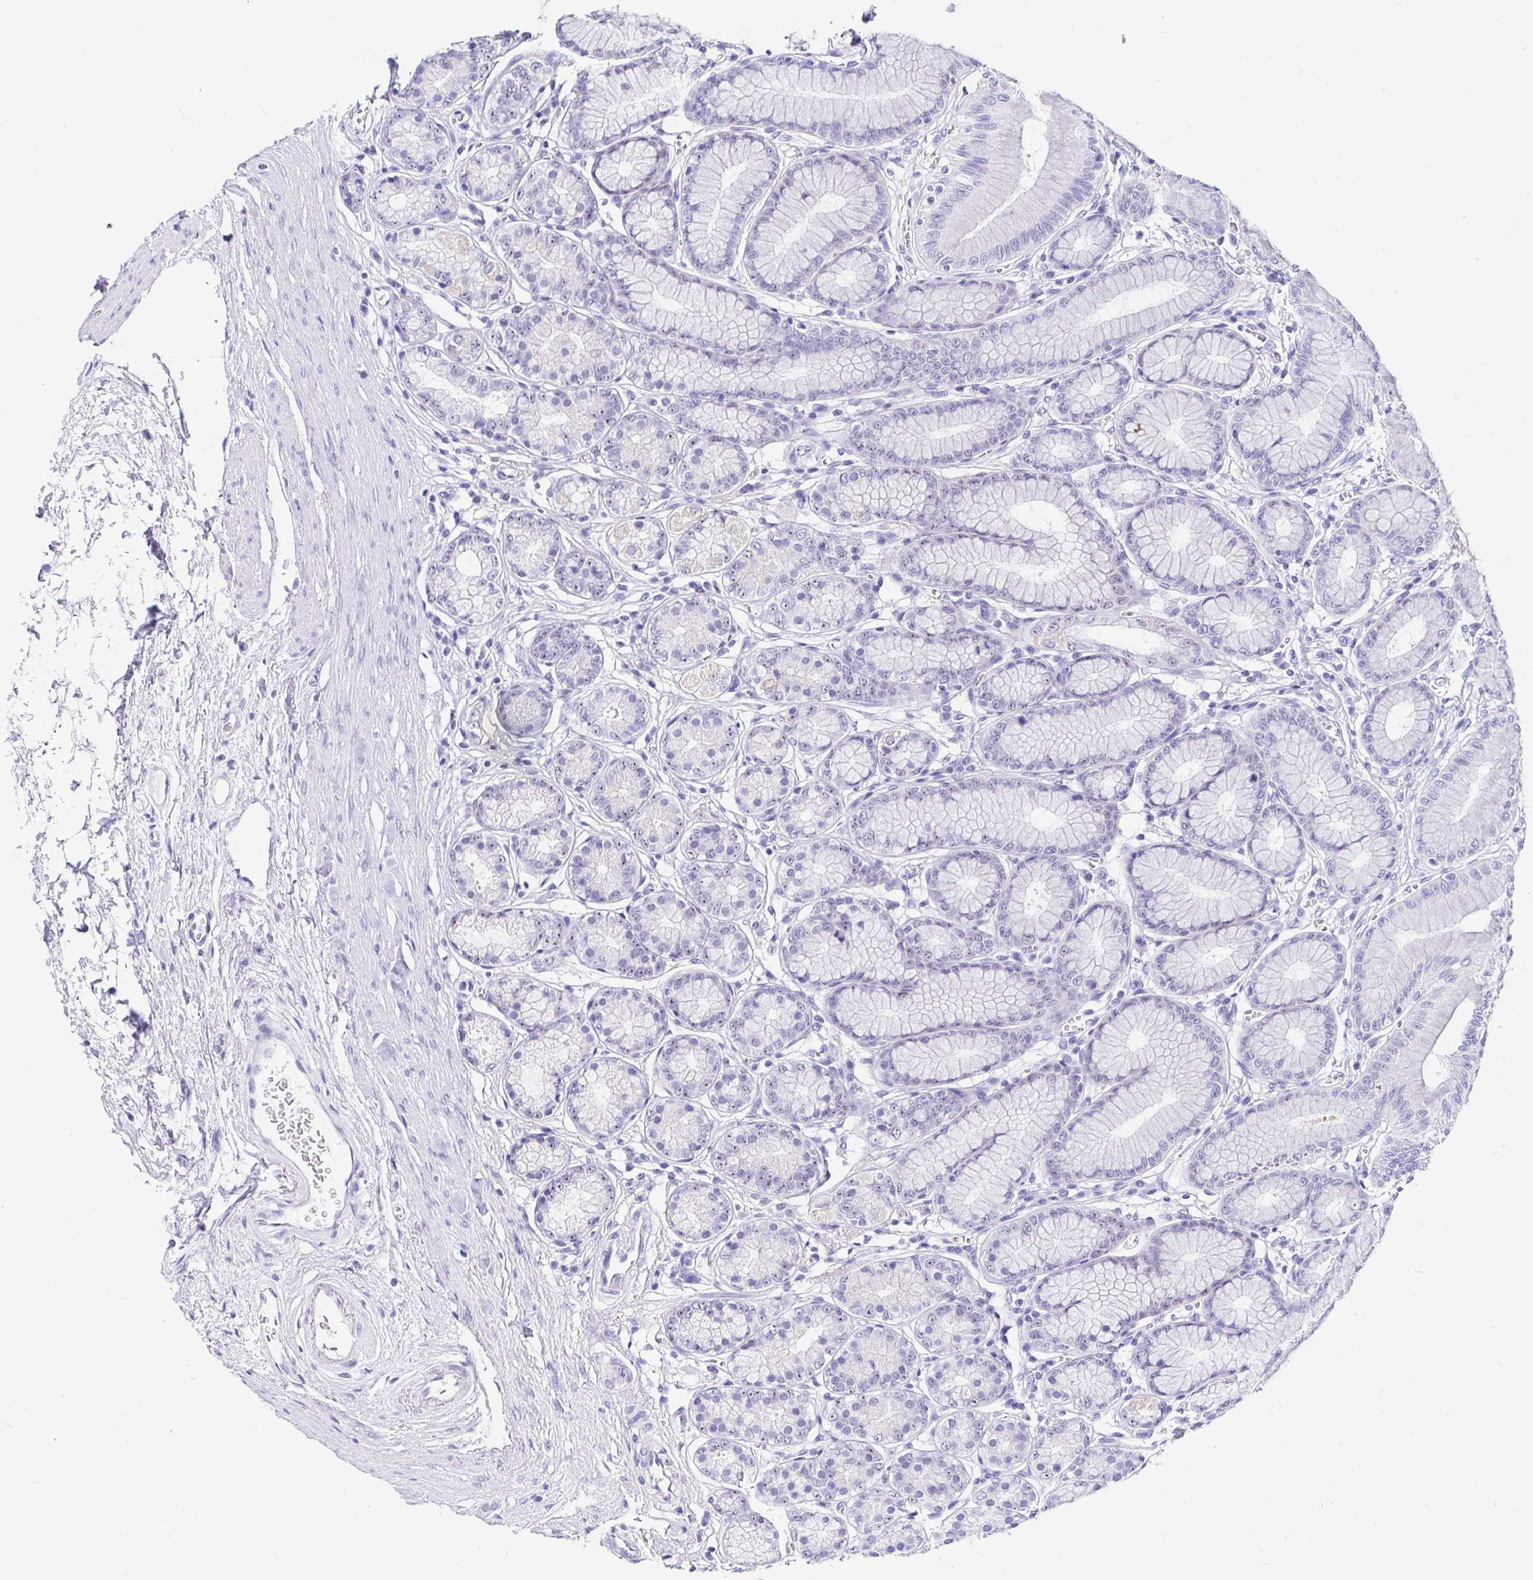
{"staining": {"intensity": "weak", "quantity": "<25%", "location": "cytoplasmic/membranous,nuclear"}, "tissue": "stomach", "cell_type": "Glandular cells", "image_type": "normal", "snomed": [{"axis": "morphology", "description": "Normal tissue, NOS"}, {"axis": "topography", "description": "Stomach"}, {"axis": "topography", "description": "Stomach, lower"}], "caption": "Immunohistochemistry (IHC) of unremarkable human stomach reveals no positivity in glandular cells.", "gene": "PRAMEF18", "patient": {"sex": "male", "age": 76}}